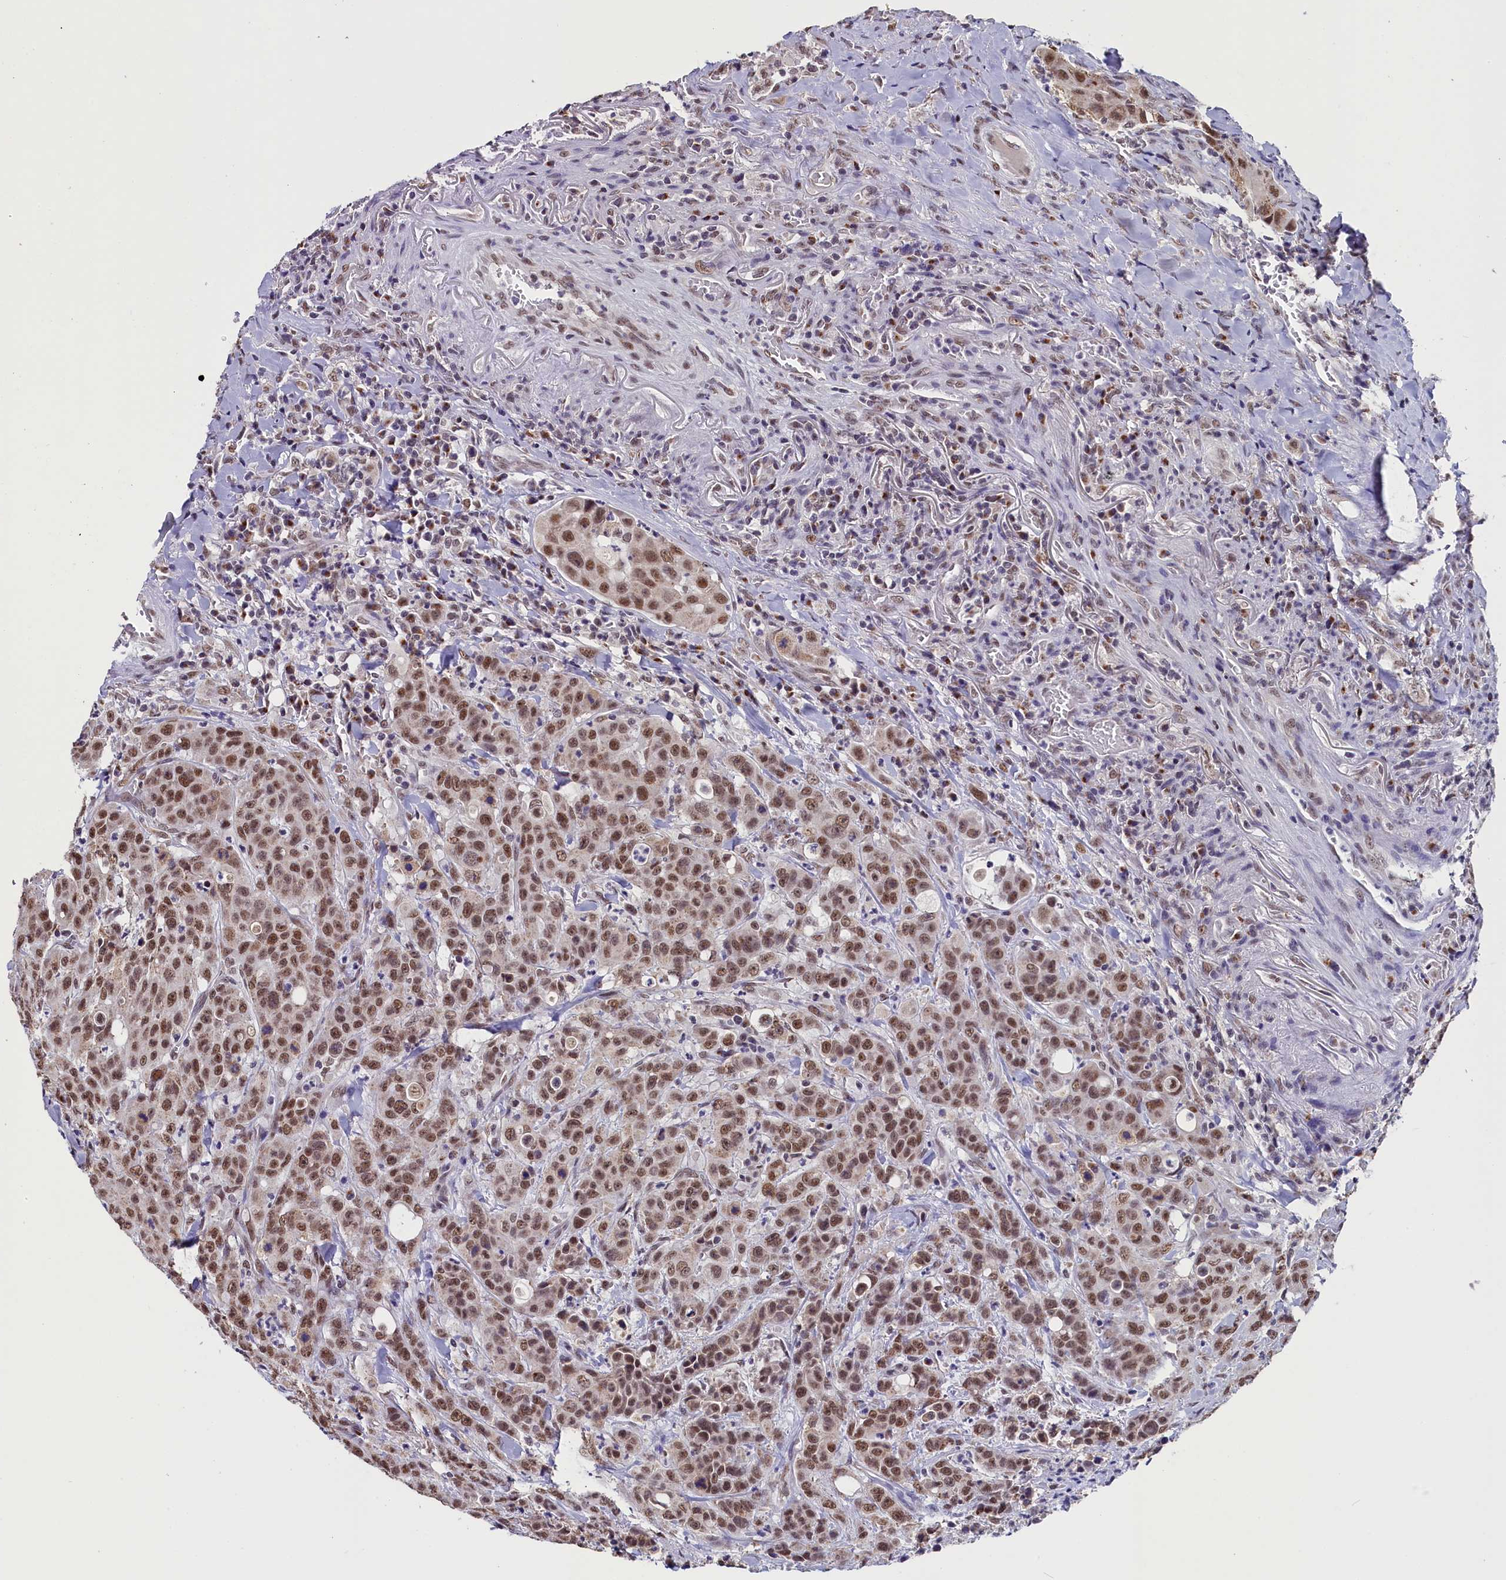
{"staining": {"intensity": "moderate", "quantity": ">75%", "location": "nuclear"}, "tissue": "colorectal cancer", "cell_type": "Tumor cells", "image_type": "cancer", "snomed": [{"axis": "morphology", "description": "Adenocarcinoma, NOS"}, {"axis": "topography", "description": "Colon"}], "caption": "High-magnification brightfield microscopy of adenocarcinoma (colorectal) stained with DAB (3,3'-diaminobenzidine) (brown) and counterstained with hematoxylin (blue). tumor cells exhibit moderate nuclear positivity is identified in approximately>75% of cells.", "gene": "NCBP1", "patient": {"sex": "male", "age": 62}}